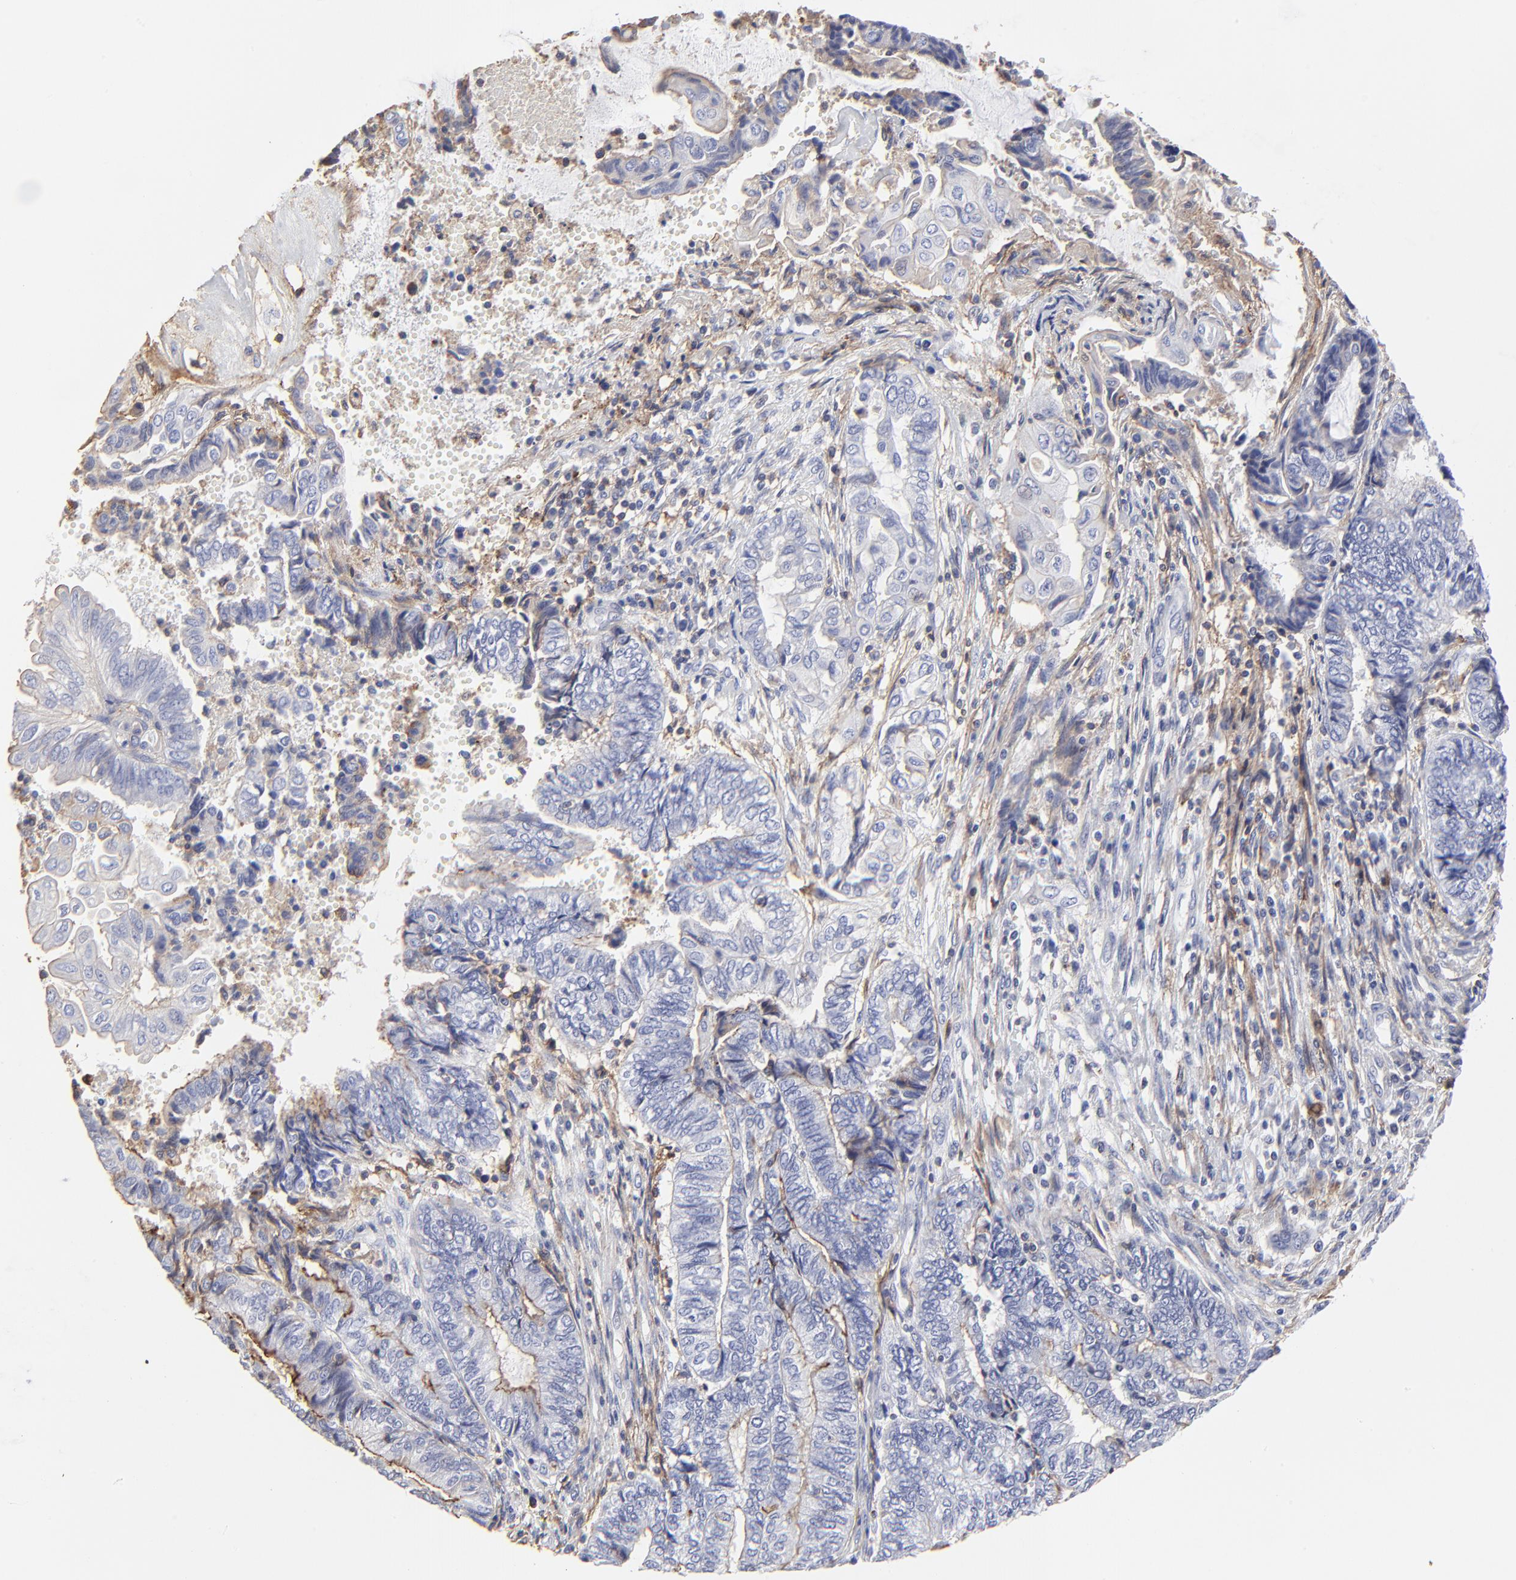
{"staining": {"intensity": "negative", "quantity": "none", "location": "none"}, "tissue": "endometrial cancer", "cell_type": "Tumor cells", "image_type": "cancer", "snomed": [{"axis": "morphology", "description": "Adenocarcinoma, NOS"}, {"axis": "topography", "description": "Uterus"}, {"axis": "topography", "description": "Endometrium"}], "caption": "This micrograph is of endometrial adenocarcinoma stained with immunohistochemistry (IHC) to label a protein in brown with the nuclei are counter-stained blue. There is no positivity in tumor cells. Nuclei are stained in blue.", "gene": "ANXA6", "patient": {"sex": "female", "age": 70}}